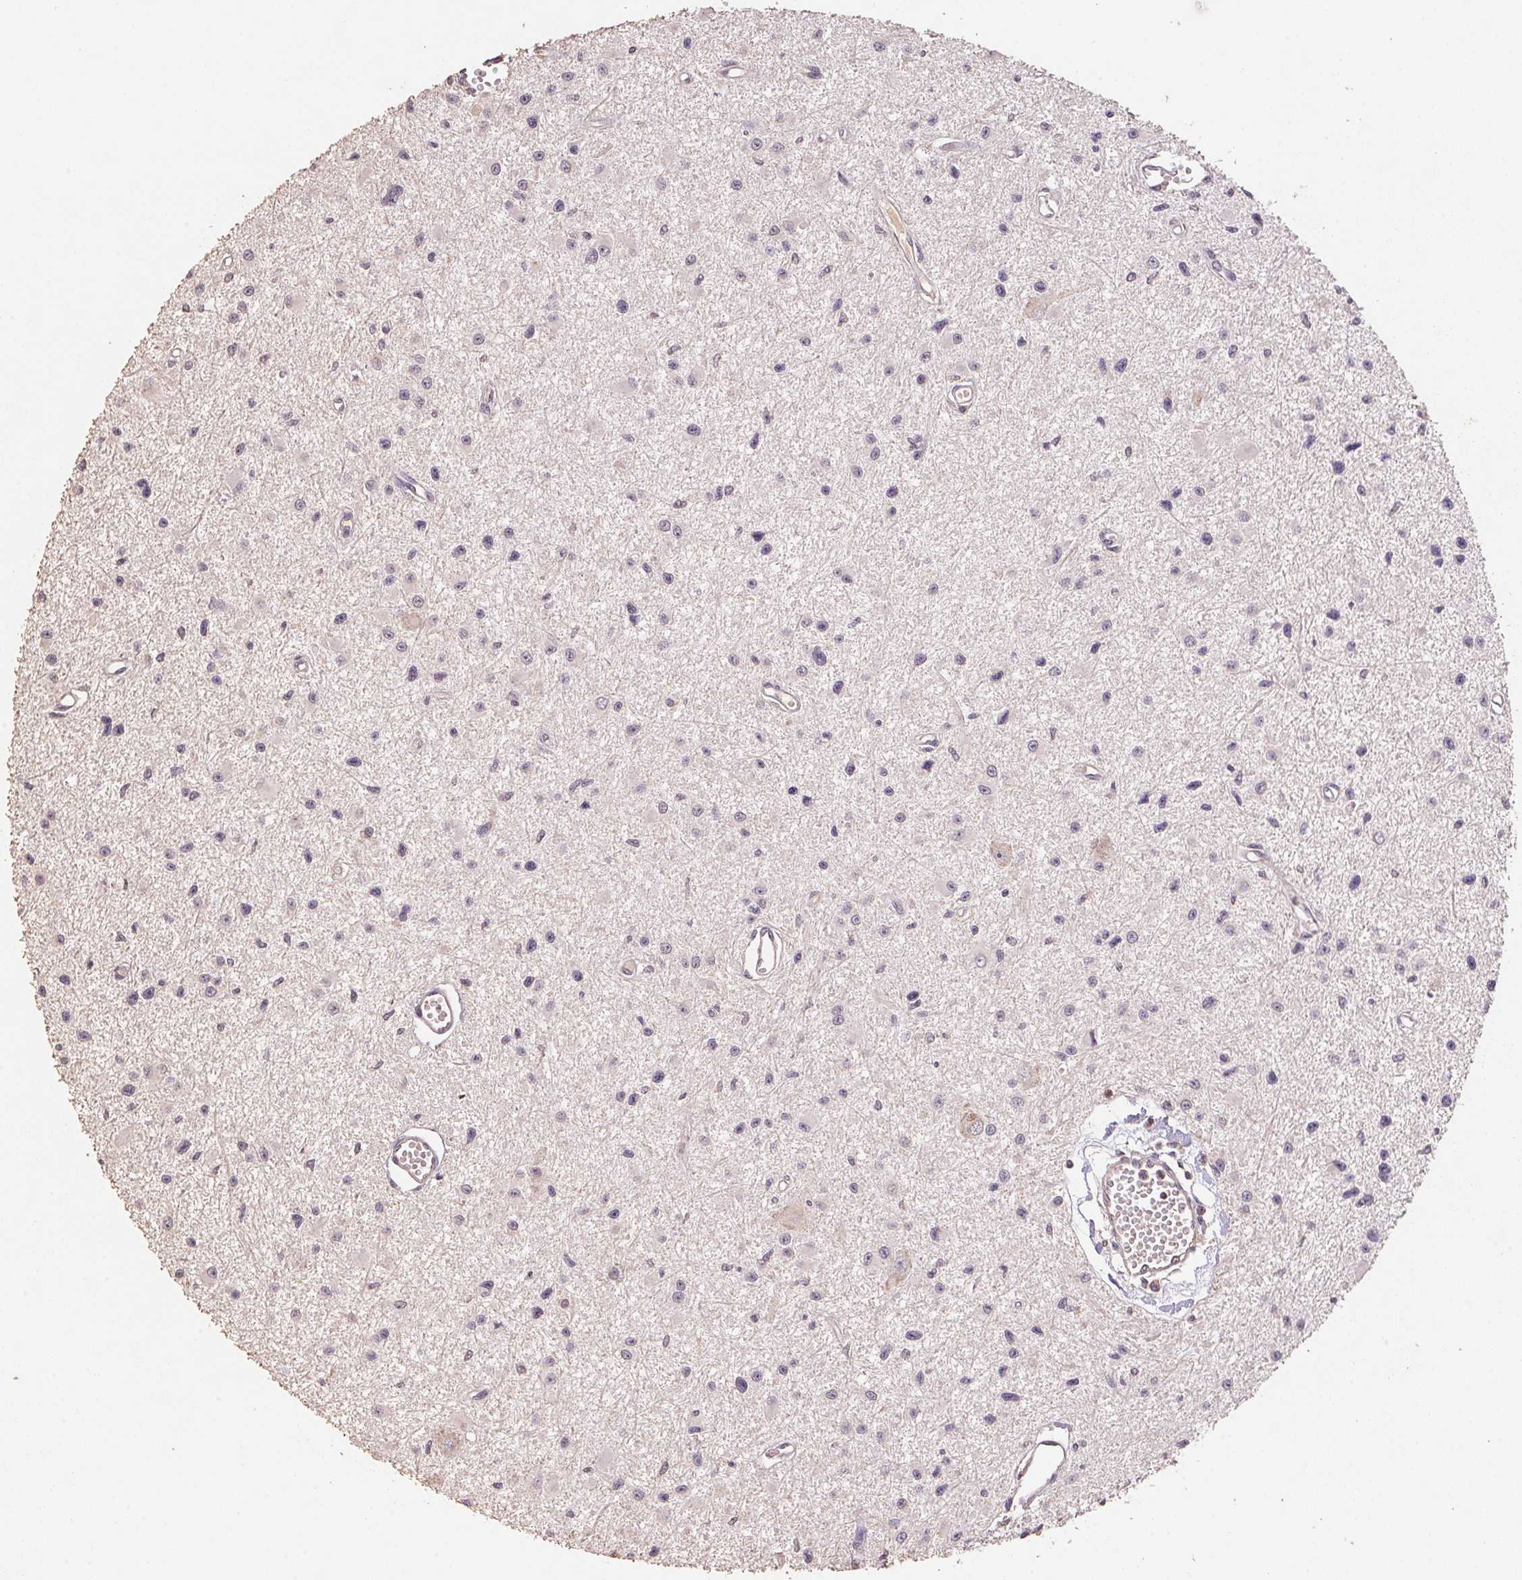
{"staining": {"intensity": "negative", "quantity": "none", "location": "none"}, "tissue": "glioma", "cell_type": "Tumor cells", "image_type": "cancer", "snomed": [{"axis": "morphology", "description": "Glioma, malignant, High grade"}, {"axis": "topography", "description": "Brain"}], "caption": "An IHC image of malignant high-grade glioma is shown. There is no staining in tumor cells of malignant high-grade glioma.", "gene": "CENPF", "patient": {"sex": "male", "age": 54}}